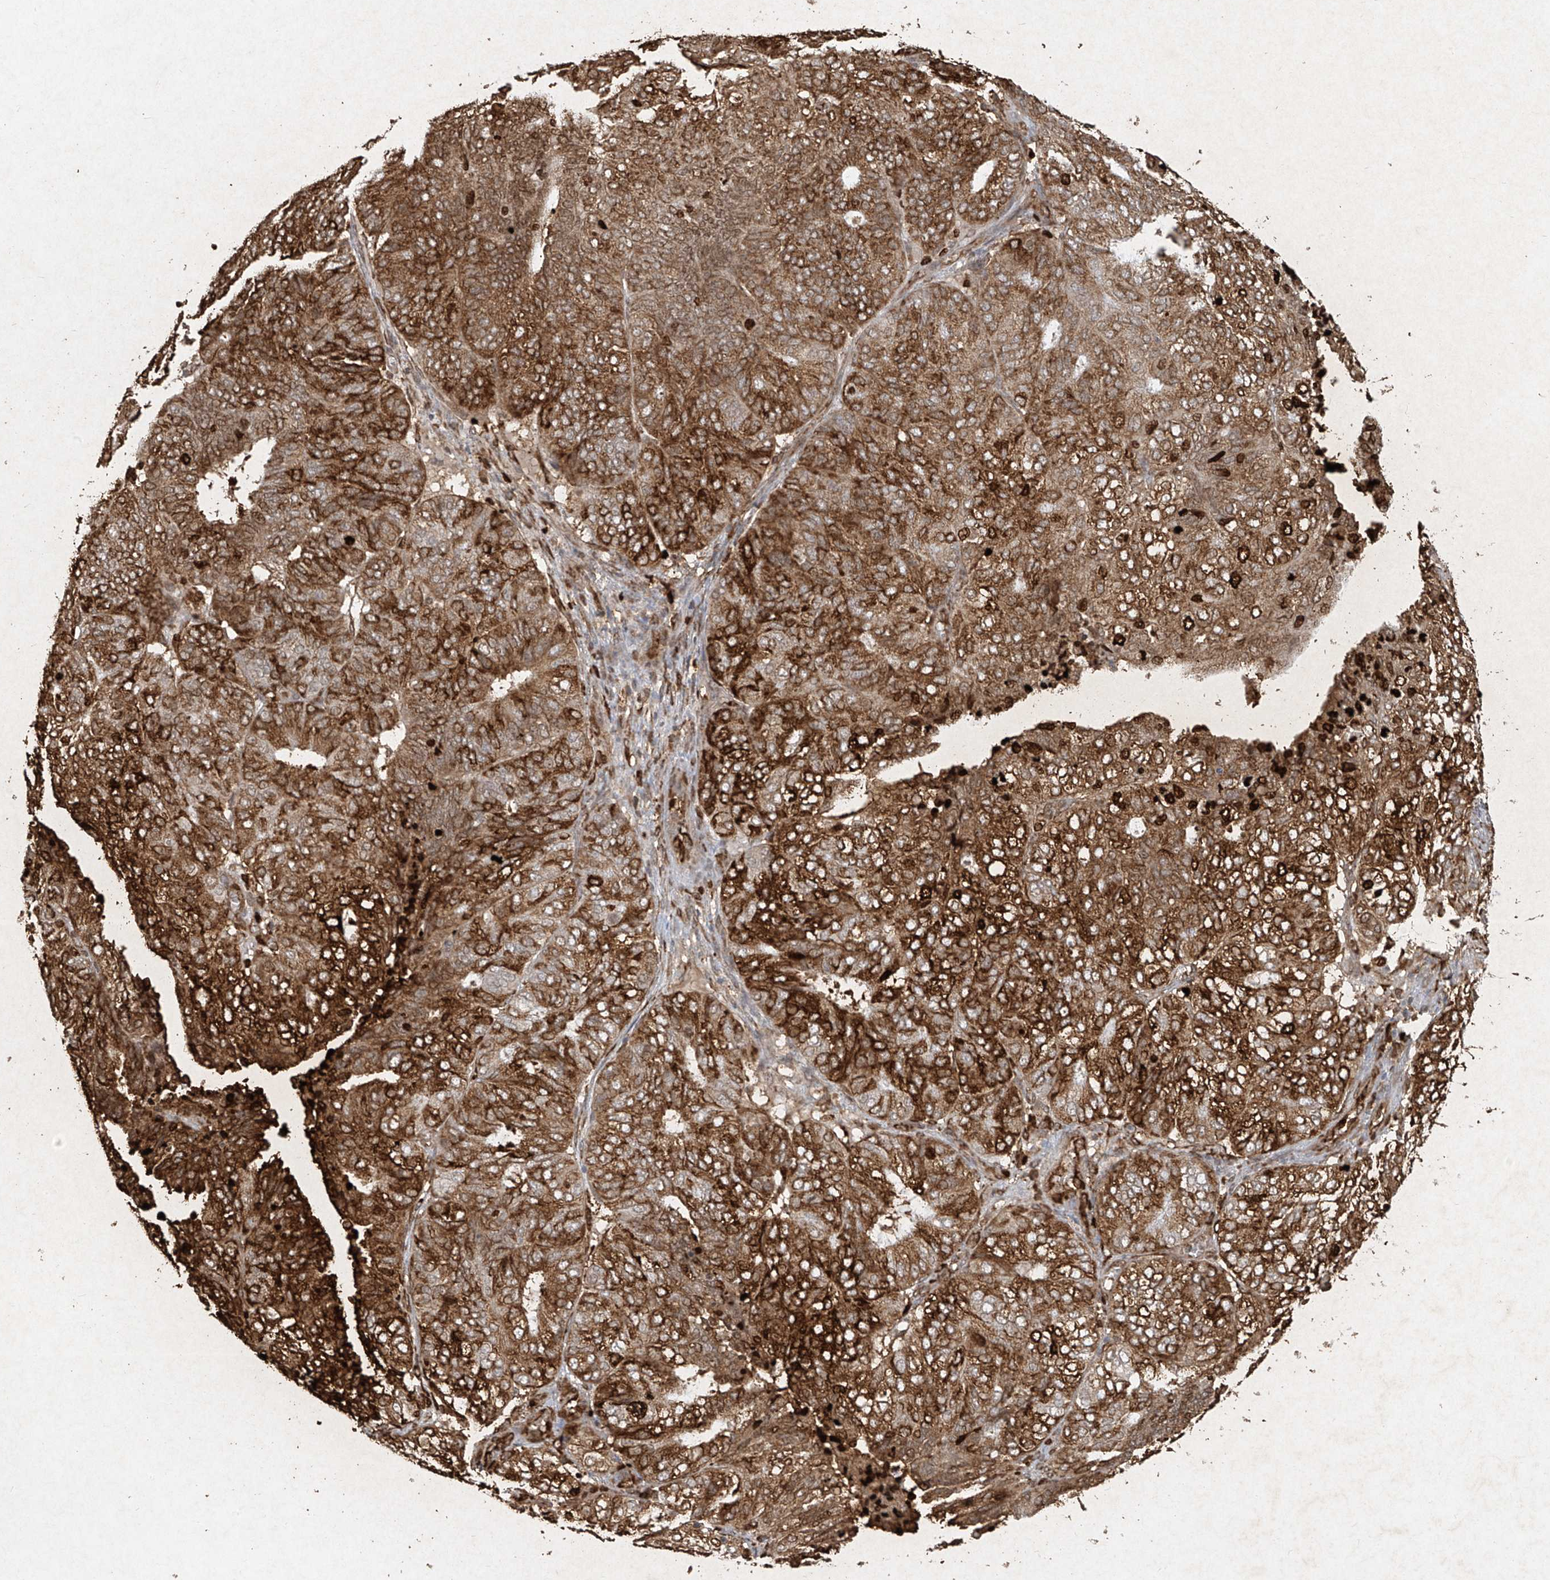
{"staining": {"intensity": "strong", "quantity": ">75%", "location": "cytoplasmic/membranous,nuclear"}, "tissue": "endometrial cancer", "cell_type": "Tumor cells", "image_type": "cancer", "snomed": [{"axis": "morphology", "description": "Adenocarcinoma, NOS"}, {"axis": "topography", "description": "Uterus"}], "caption": "A brown stain highlights strong cytoplasmic/membranous and nuclear staining of a protein in adenocarcinoma (endometrial) tumor cells. (Stains: DAB in brown, nuclei in blue, Microscopy: brightfield microscopy at high magnification).", "gene": "ATRIP", "patient": {"sex": "female", "age": 60}}